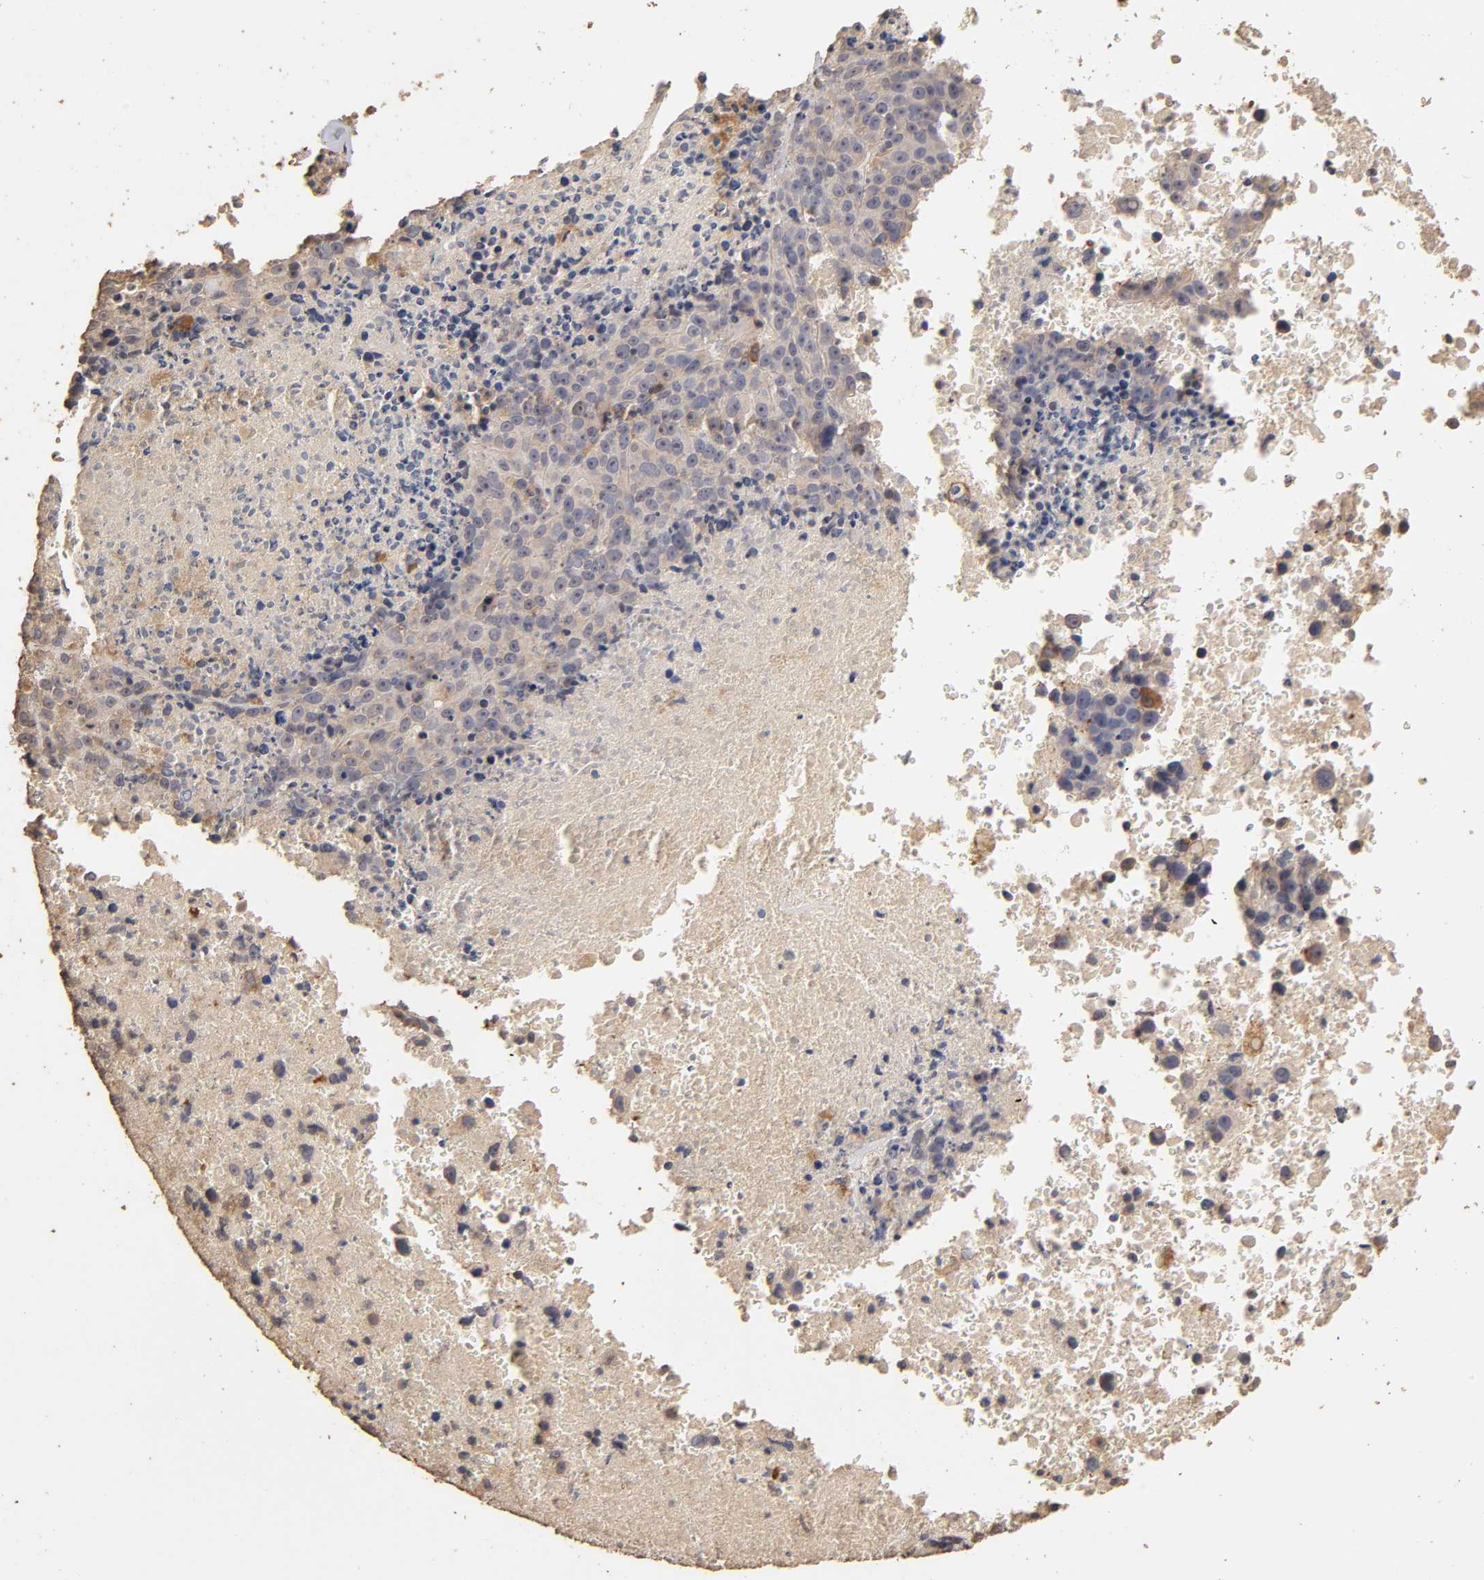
{"staining": {"intensity": "negative", "quantity": "none", "location": "none"}, "tissue": "melanoma", "cell_type": "Tumor cells", "image_type": "cancer", "snomed": [{"axis": "morphology", "description": "Malignant melanoma, Metastatic site"}, {"axis": "topography", "description": "Cerebral cortex"}], "caption": "Micrograph shows no significant protein positivity in tumor cells of malignant melanoma (metastatic site).", "gene": "VSIG4", "patient": {"sex": "female", "age": 52}}